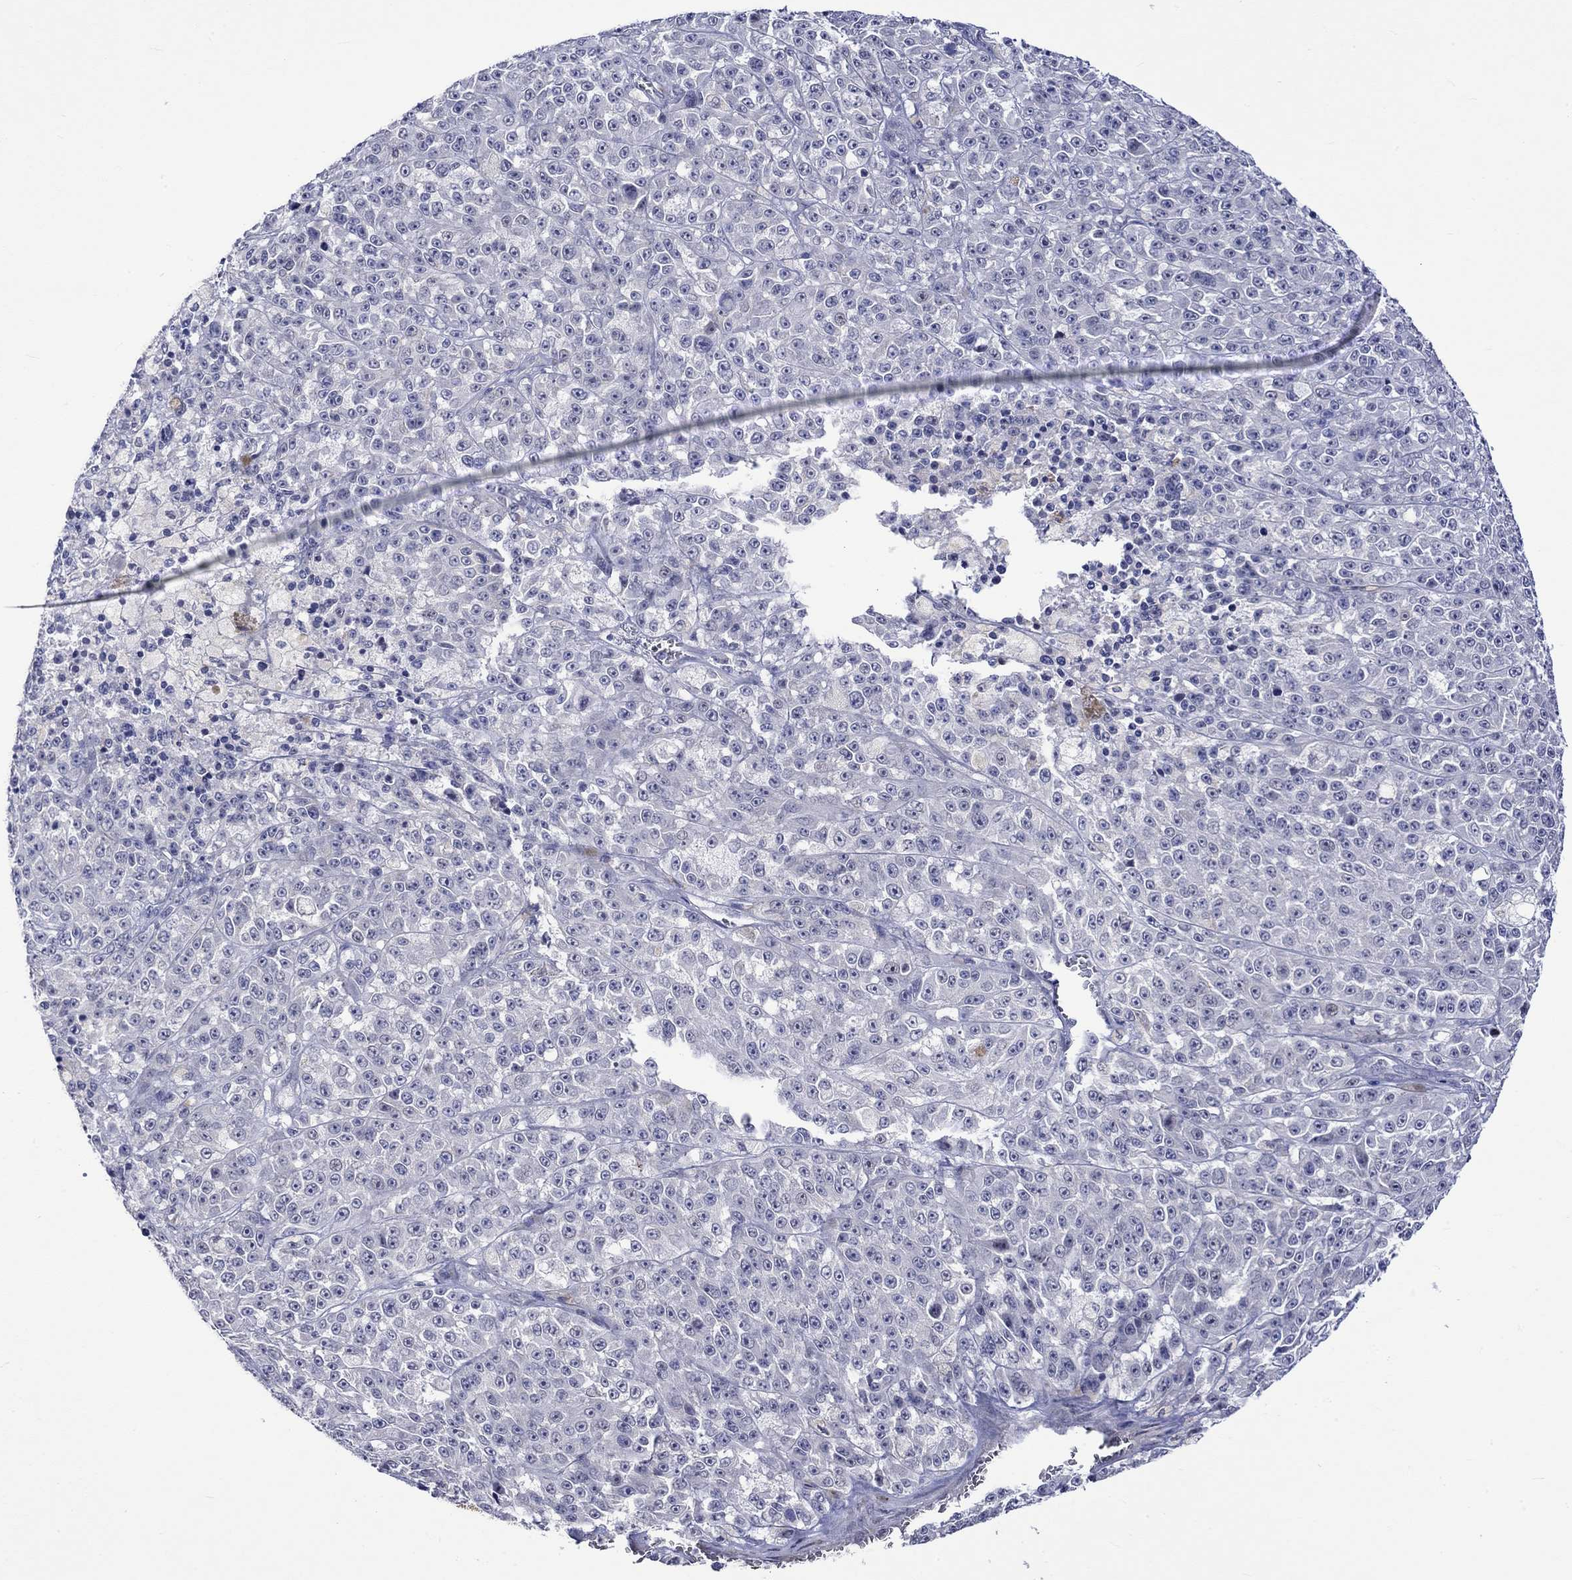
{"staining": {"intensity": "negative", "quantity": "none", "location": "none"}, "tissue": "melanoma", "cell_type": "Tumor cells", "image_type": "cancer", "snomed": [{"axis": "morphology", "description": "Malignant melanoma, NOS"}, {"axis": "topography", "description": "Skin"}], "caption": "IHC of melanoma displays no staining in tumor cells.", "gene": "CRYAB", "patient": {"sex": "female", "age": 58}}